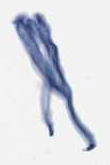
{"staining": {"intensity": "weak", "quantity": "25%-75%", "location": "nuclear"}, "tissue": "smooth muscle", "cell_type": "Smooth muscle cells", "image_type": "normal", "snomed": [{"axis": "morphology", "description": "Normal tissue, NOS"}, {"axis": "topography", "description": "Smooth muscle"}], "caption": "Immunohistochemistry (IHC) of normal human smooth muscle reveals low levels of weak nuclear positivity in approximately 25%-75% of smooth muscle cells.", "gene": "GLRX2", "patient": {"sex": "male", "age": 16}}